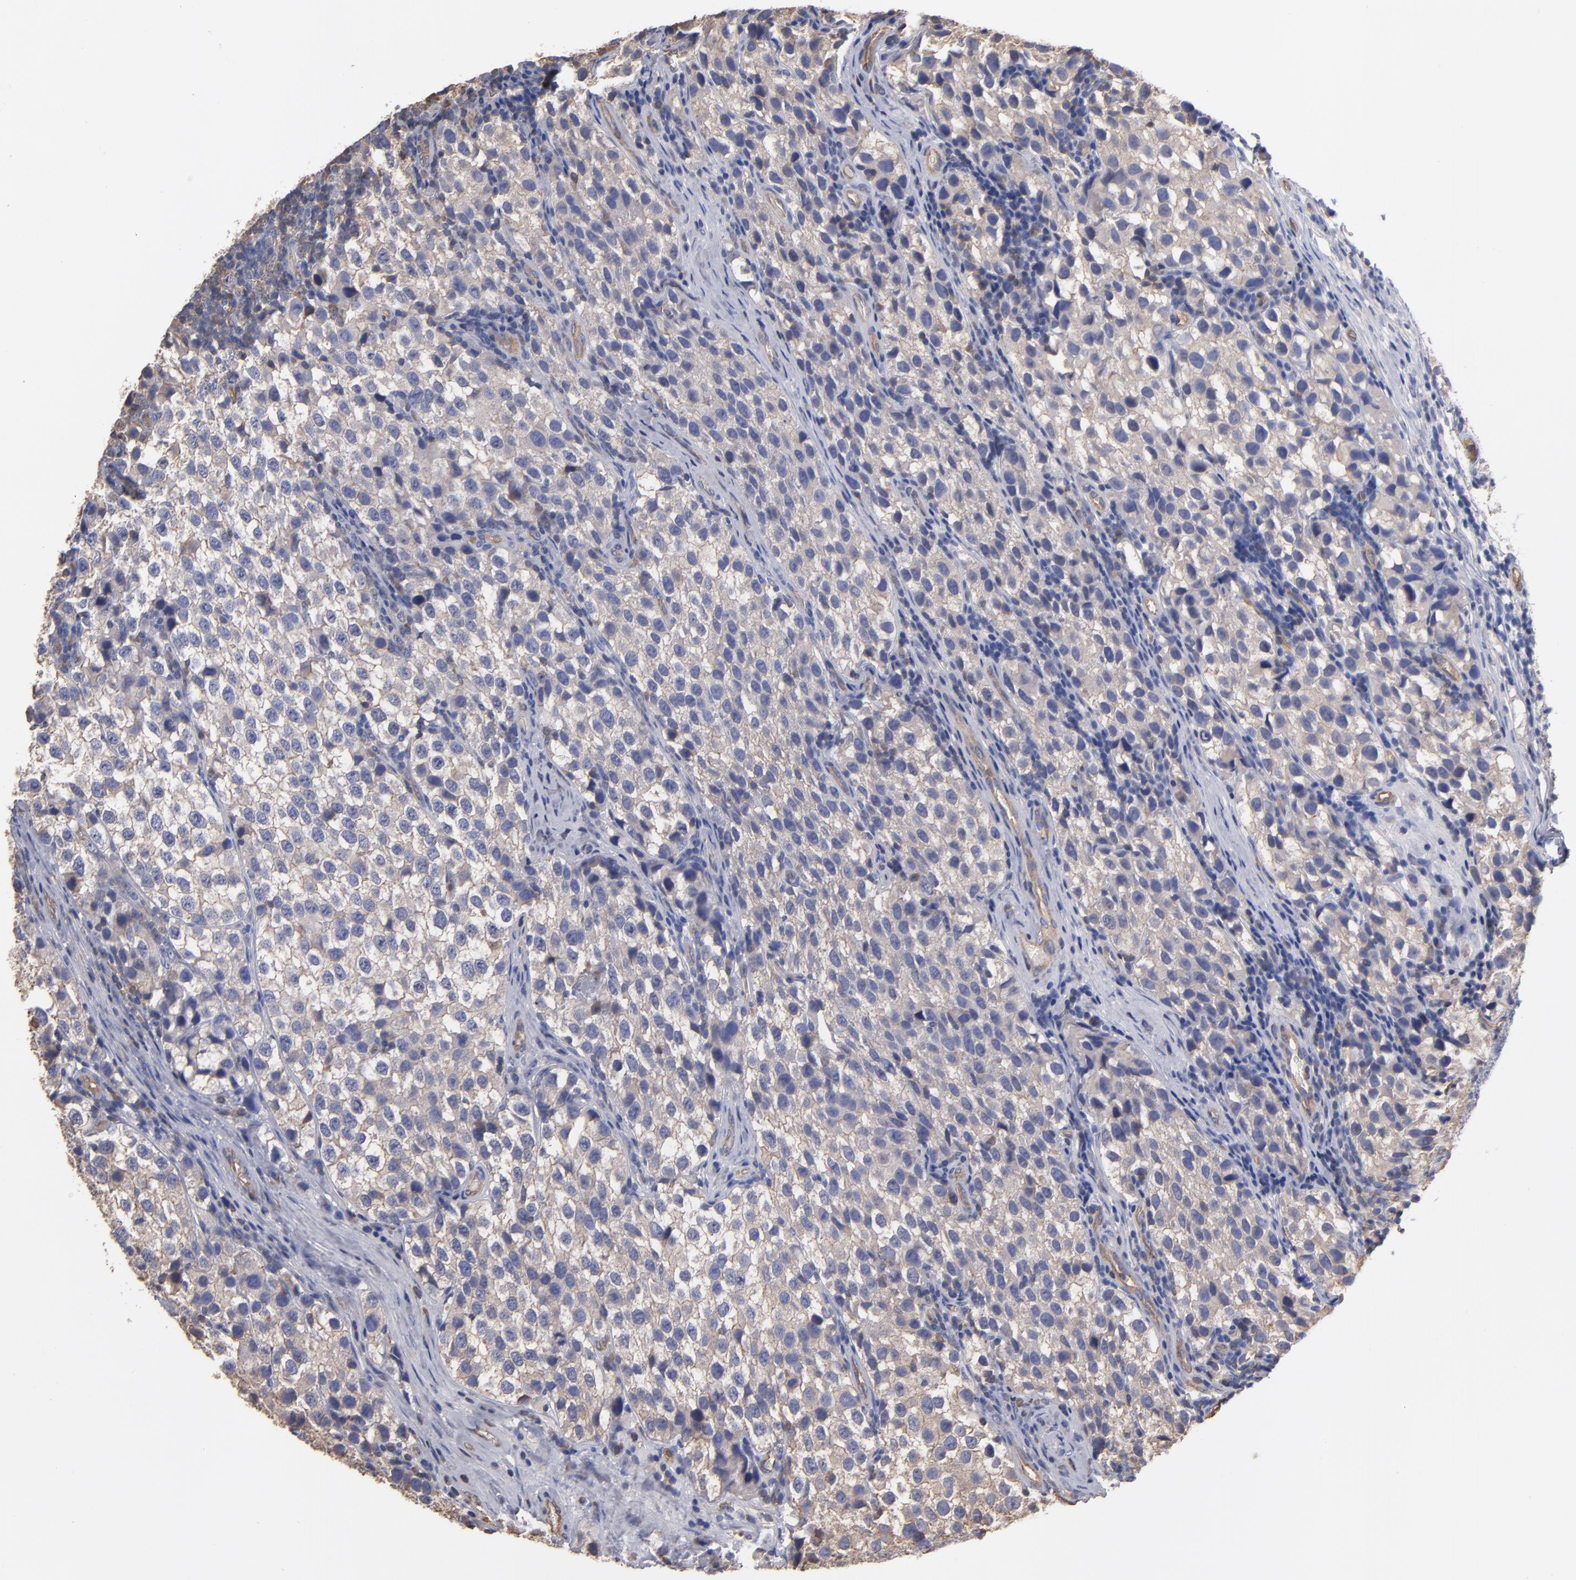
{"staining": {"intensity": "weak", "quantity": "25%-75%", "location": "cytoplasmic/membranous"}, "tissue": "testis cancer", "cell_type": "Tumor cells", "image_type": "cancer", "snomed": [{"axis": "morphology", "description": "Seminoma, NOS"}, {"axis": "topography", "description": "Testis"}], "caption": "This histopathology image exhibits IHC staining of human seminoma (testis), with low weak cytoplasmic/membranous positivity in approximately 25%-75% of tumor cells.", "gene": "ESYT2", "patient": {"sex": "male", "age": 39}}